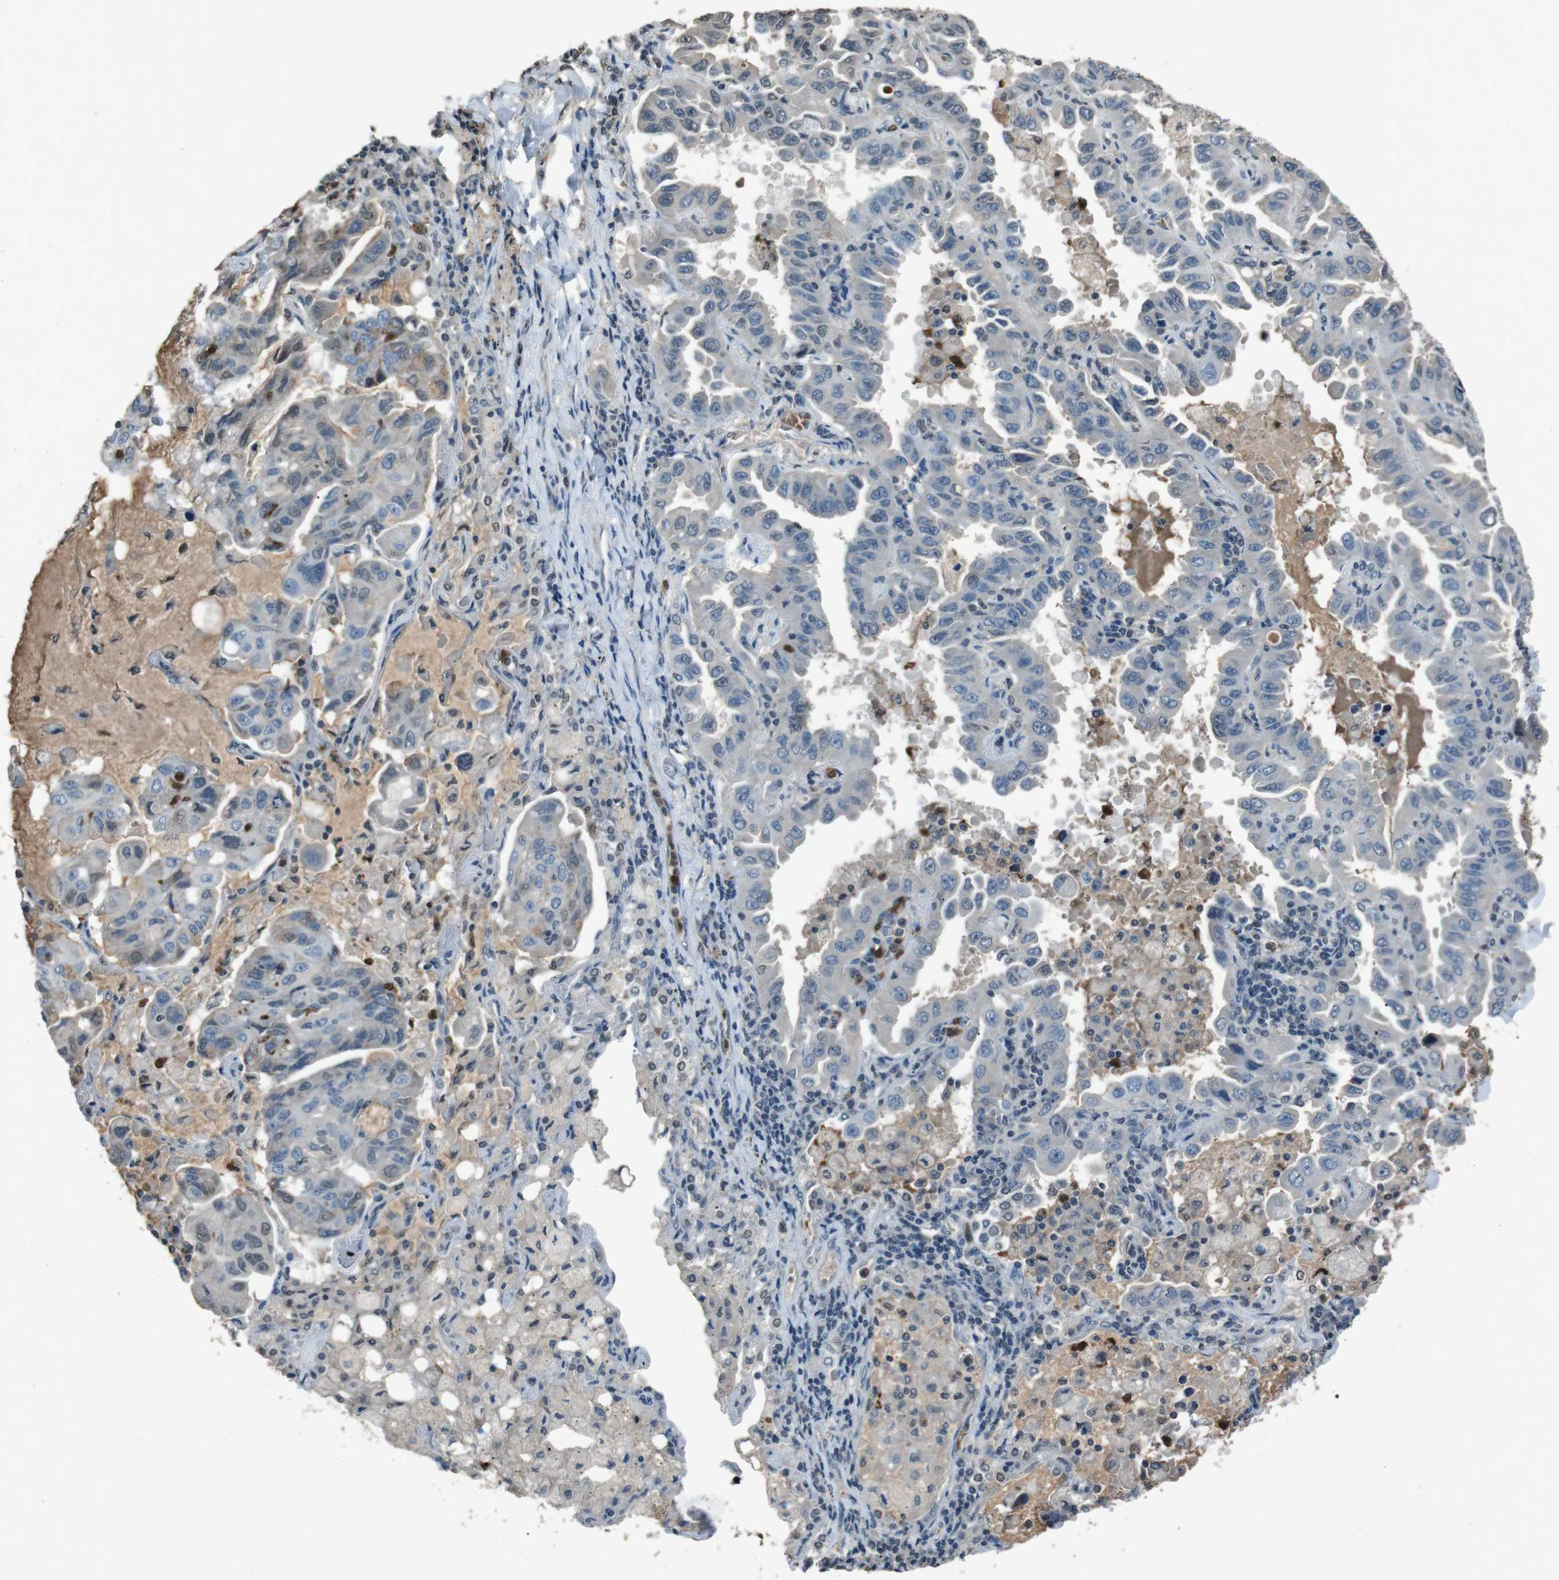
{"staining": {"intensity": "weak", "quantity": "<25%", "location": "nuclear"}, "tissue": "lung cancer", "cell_type": "Tumor cells", "image_type": "cancer", "snomed": [{"axis": "morphology", "description": "Adenocarcinoma, NOS"}, {"axis": "topography", "description": "Lung"}], "caption": "Immunohistochemical staining of lung adenocarcinoma reveals no significant expression in tumor cells.", "gene": "UGT1A6", "patient": {"sex": "male", "age": 64}}